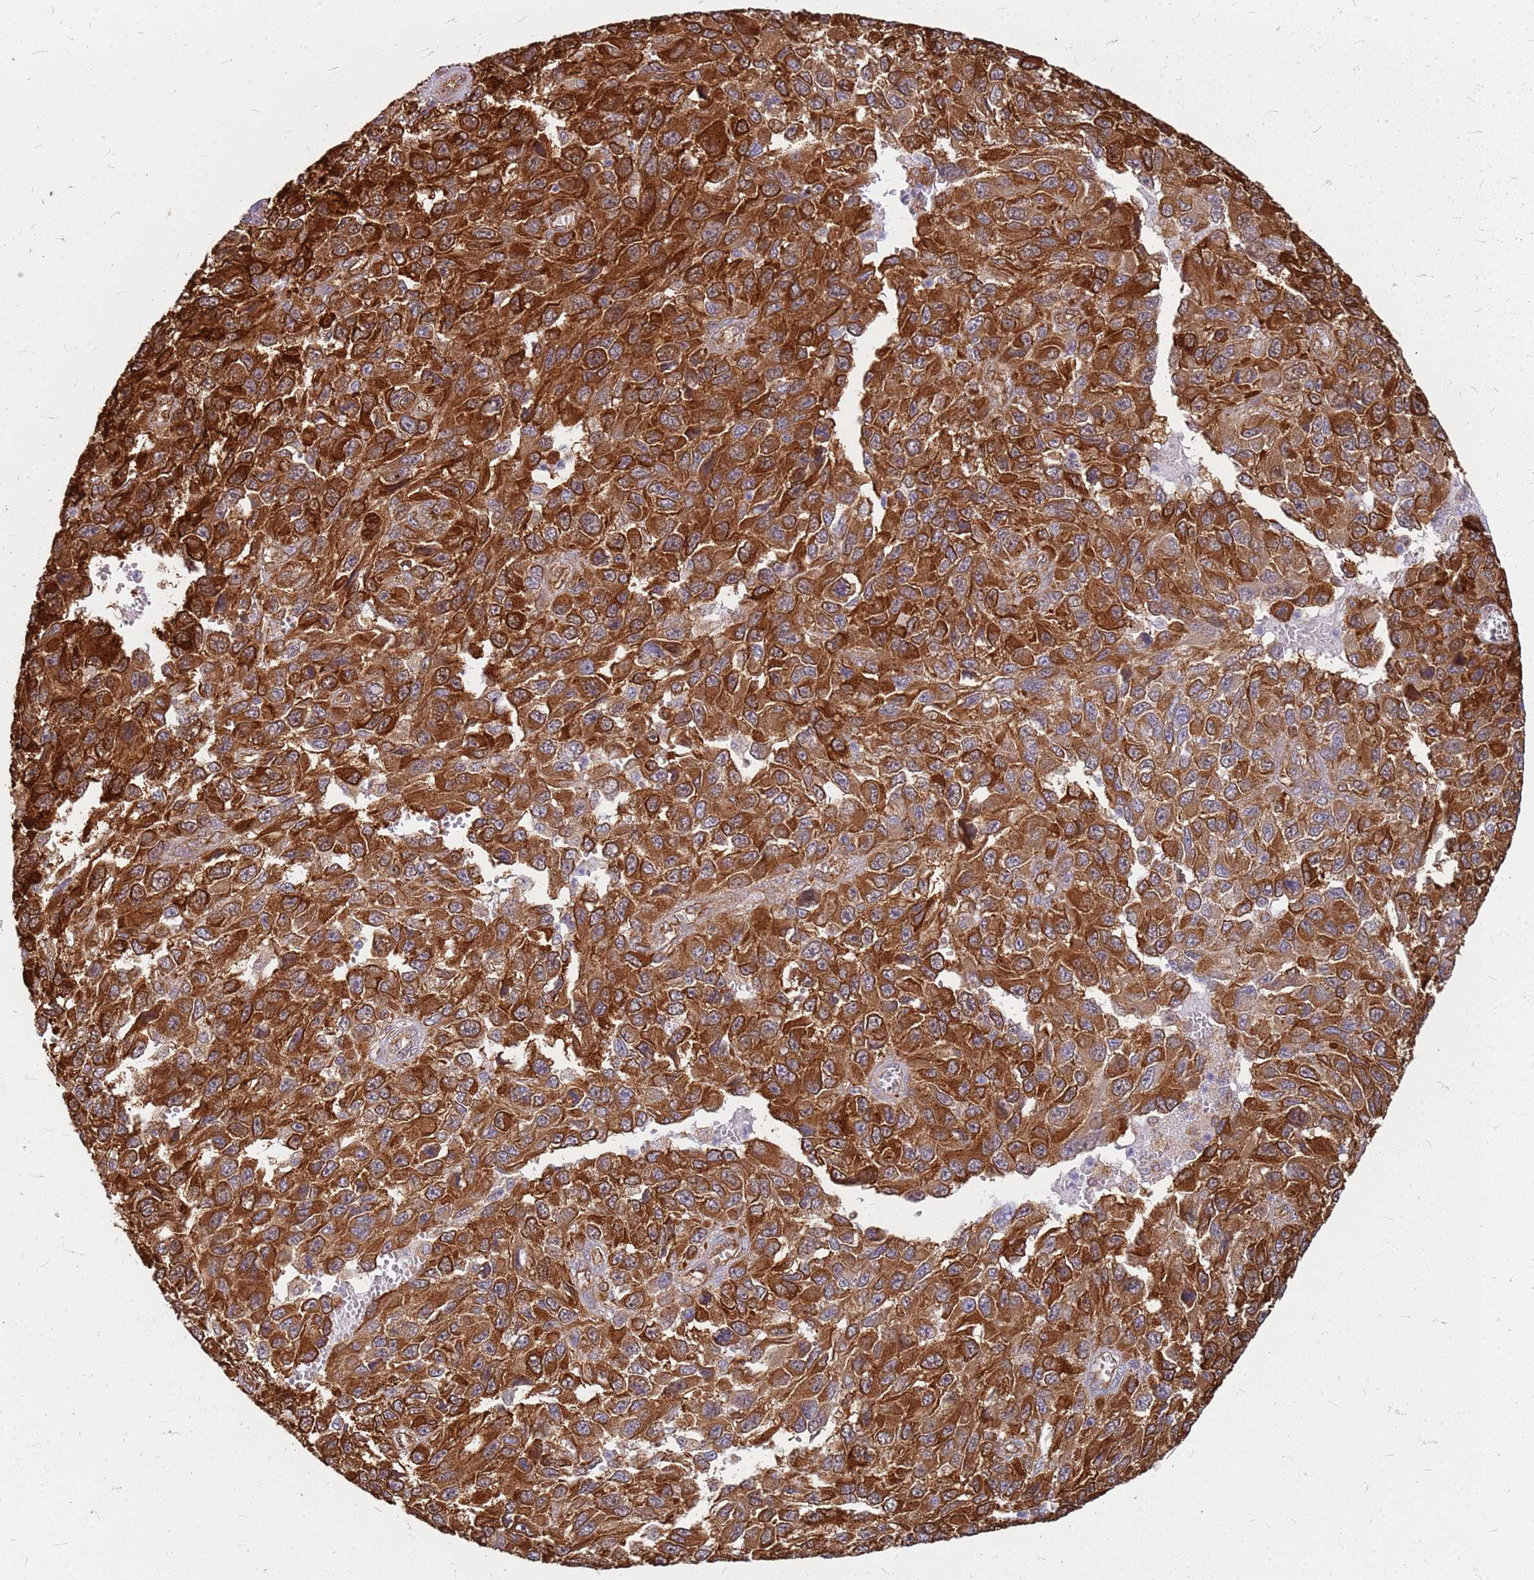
{"staining": {"intensity": "strong", "quantity": ">75%", "location": "cytoplasmic/membranous"}, "tissue": "melanoma", "cell_type": "Tumor cells", "image_type": "cancer", "snomed": [{"axis": "morphology", "description": "Normal tissue, NOS"}, {"axis": "morphology", "description": "Malignant melanoma, NOS"}, {"axis": "topography", "description": "Skin"}], "caption": "Tumor cells exhibit high levels of strong cytoplasmic/membranous staining in approximately >75% of cells in melanoma. Using DAB (brown) and hematoxylin (blue) stains, captured at high magnification using brightfield microscopy.", "gene": "HDX", "patient": {"sex": "female", "age": 96}}